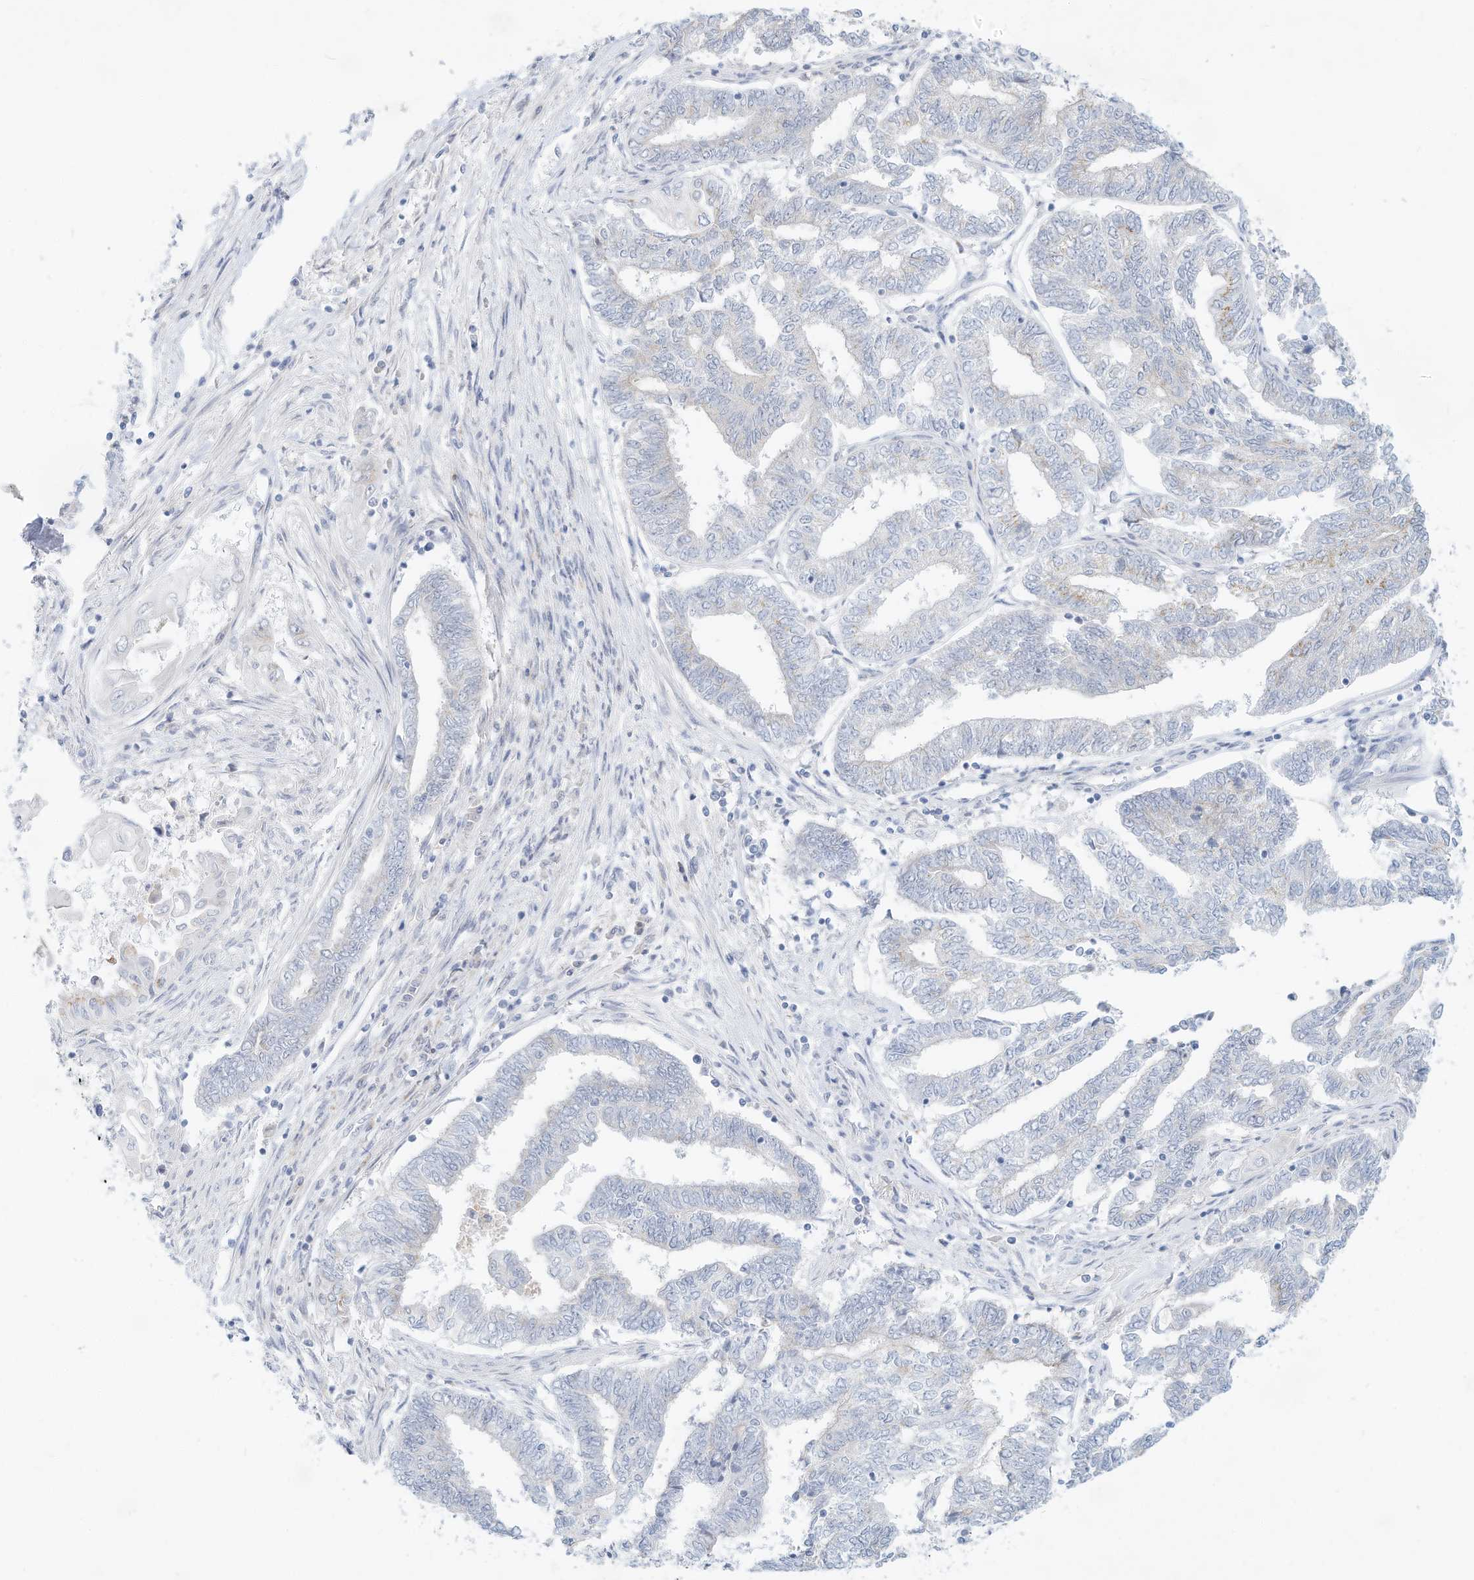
{"staining": {"intensity": "negative", "quantity": "none", "location": "none"}, "tissue": "endometrial cancer", "cell_type": "Tumor cells", "image_type": "cancer", "snomed": [{"axis": "morphology", "description": "Adenocarcinoma, NOS"}, {"axis": "topography", "description": "Uterus"}, {"axis": "topography", "description": "Endometrium"}], "caption": "Human endometrial cancer stained for a protein using immunohistochemistry demonstrates no positivity in tumor cells.", "gene": "PAK6", "patient": {"sex": "female", "age": 70}}